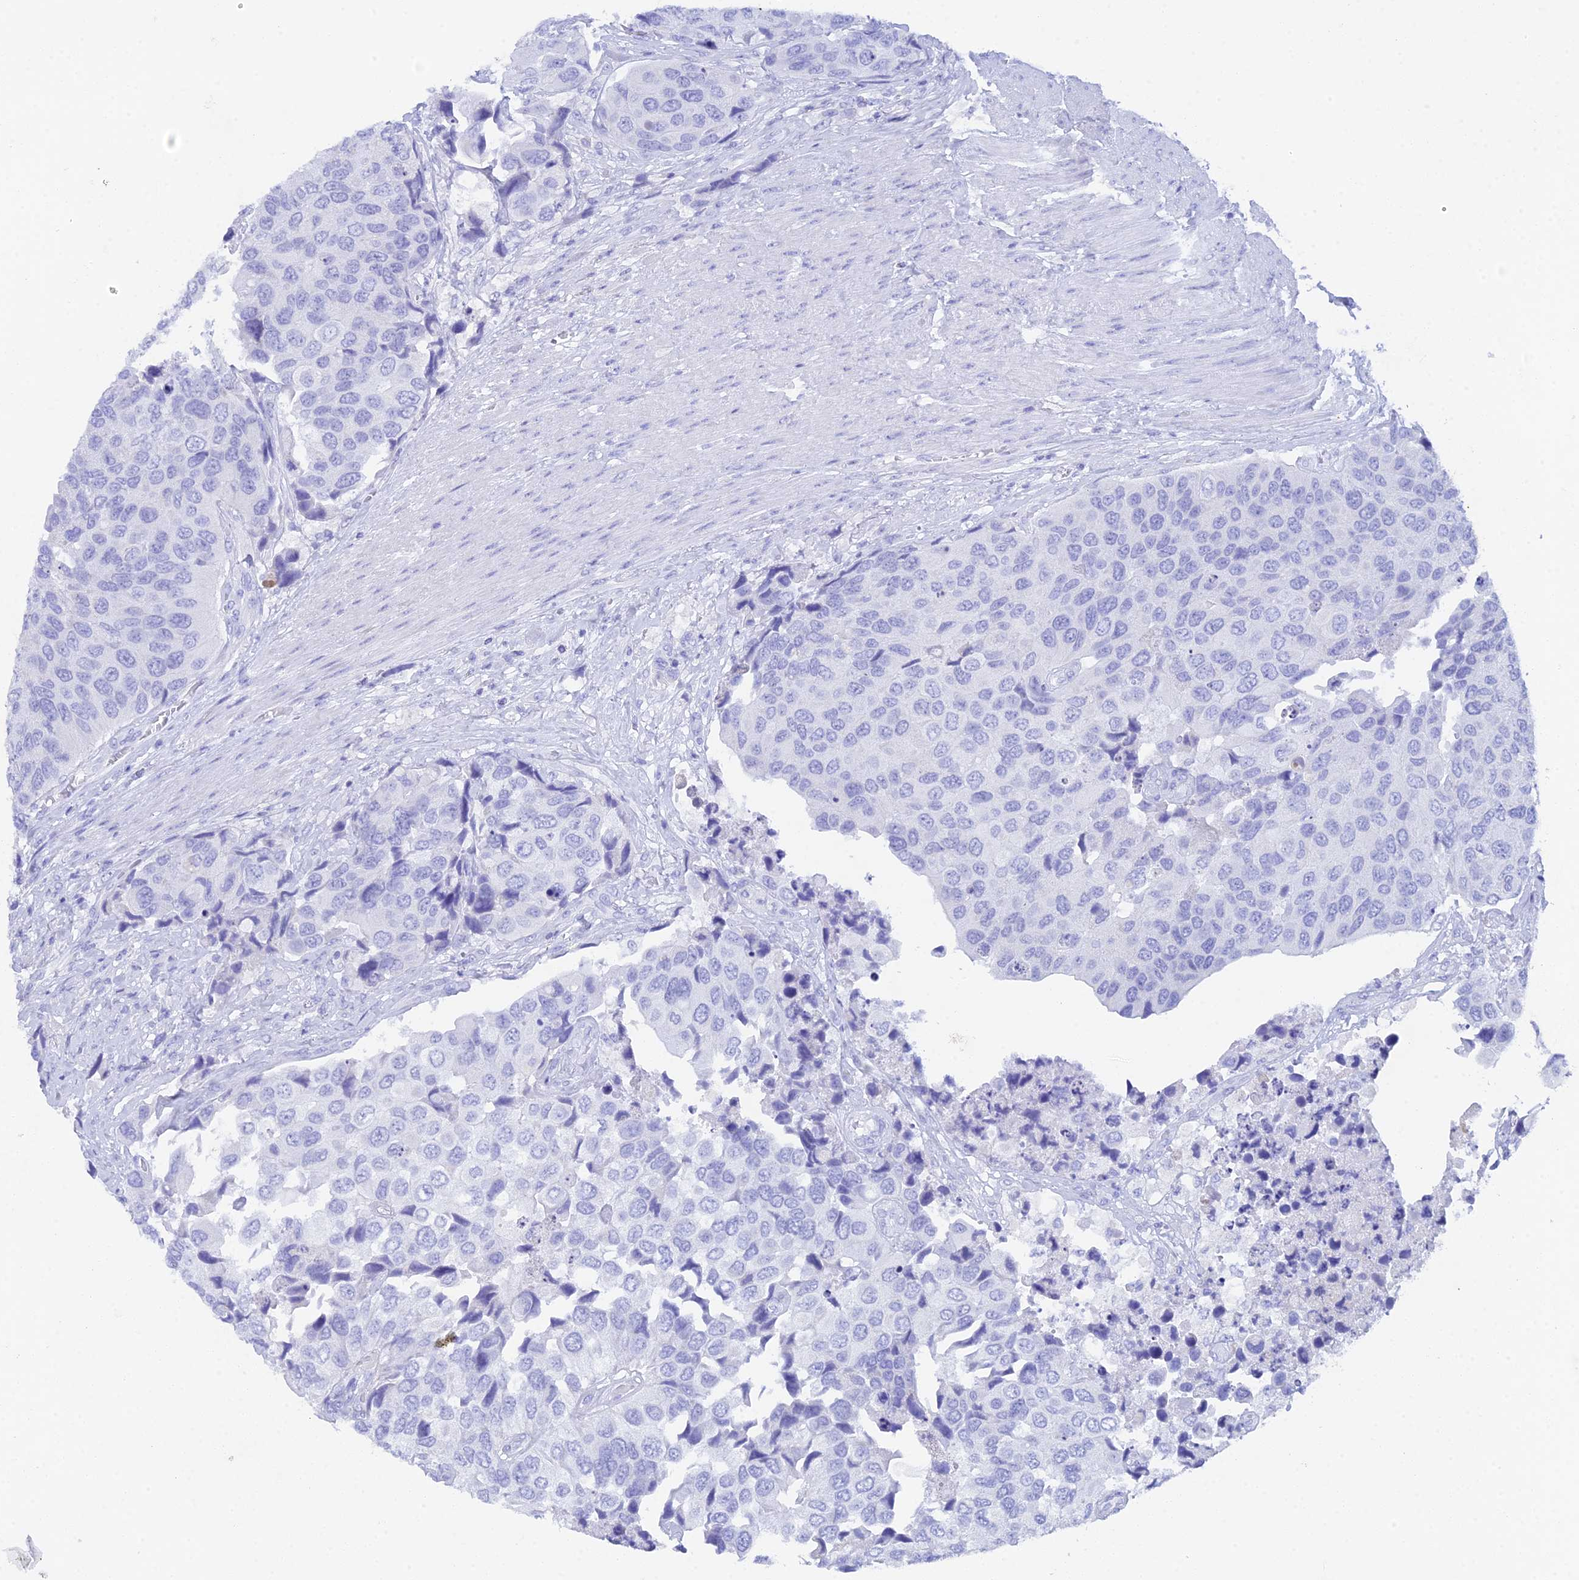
{"staining": {"intensity": "negative", "quantity": "none", "location": "none"}, "tissue": "urothelial cancer", "cell_type": "Tumor cells", "image_type": "cancer", "snomed": [{"axis": "morphology", "description": "Urothelial carcinoma, High grade"}, {"axis": "topography", "description": "Urinary bladder"}], "caption": "DAB (3,3'-diaminobenzidine) immunohistochemical staining of human urothelial carcinoma (high-grade) reveals no significant expression in tumor cells.", "gene": "REG1A", "patient": {"sex": "male", "age": 74}}